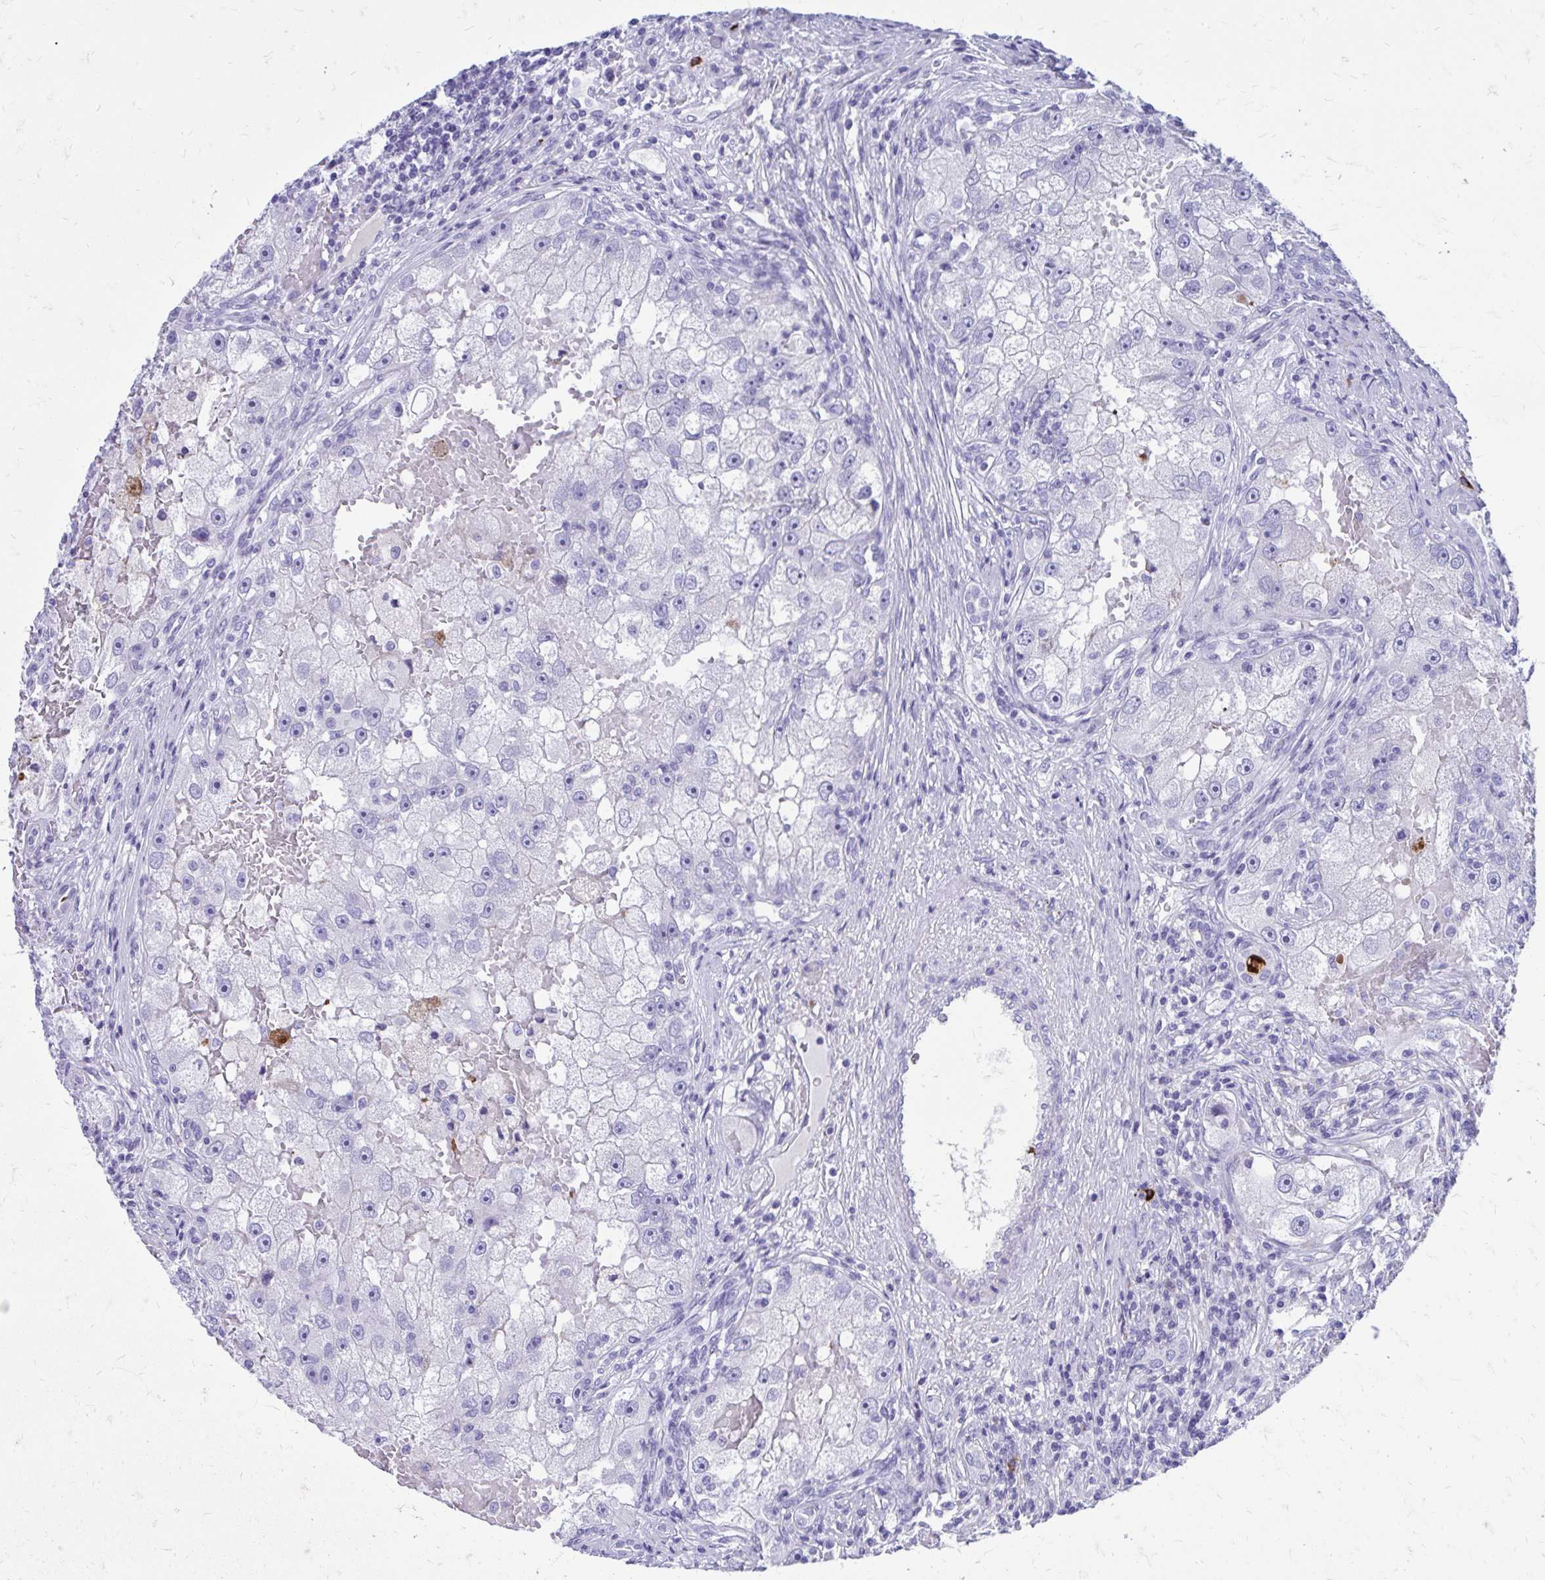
{"staining": {"intensity": "negative", "quantity": "none", "location": "none"}, "tissue": "renal cancer", "cell_type": "Tumor cells", "image_type": "cancer", "snomed": [{"axis": "morphology", "description": "Adenocarcinoma, NOS"}, {"axis": "topography", "description": "Kidney"}], "caption": "Human renal adenocarcinoma stained for a protein using IHC displays no positivity in tumor cells.", "gene": "SATL1", "patient": {"sex": "male", "age": 63}}